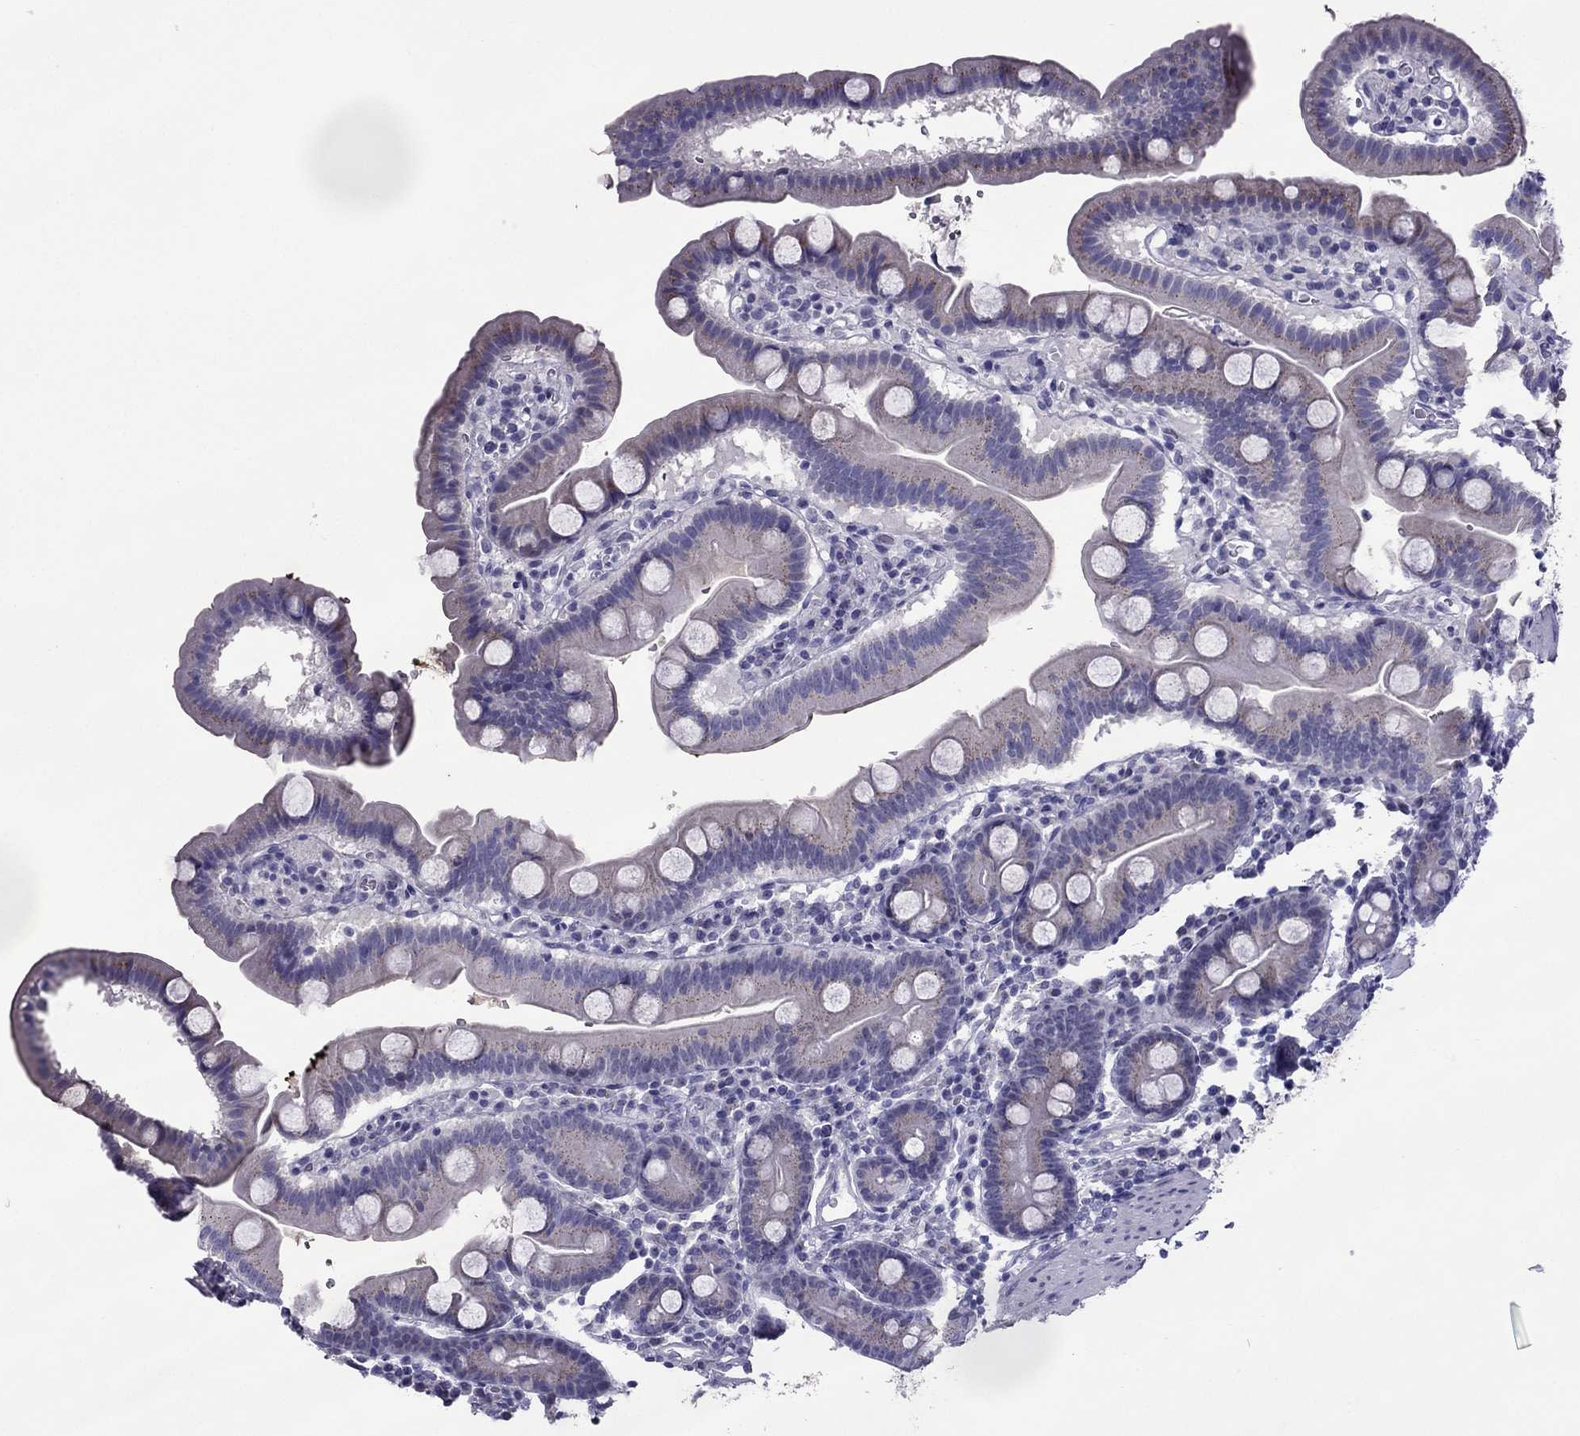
{"staining": {"intensity": "weak", "quantity": "25%-75%", "location": "cytoplasmic/membranous"}, "tissue": "duodenum", "cell_type": "Glandular cells", "image_type": "normal", "snomed": [{"axis": "morphology", "description": "Normal tissue, NOS"}, {"axis": "topography", "description": "Duodenum"}], "caption": "Duodenum stained with a brown dye reveals weak cytoplasmic/membranous positive staining in about 25%-75% of glandular cells.", "gene": "MYBPH", "patient": {"sex": "male", "age": 59}}